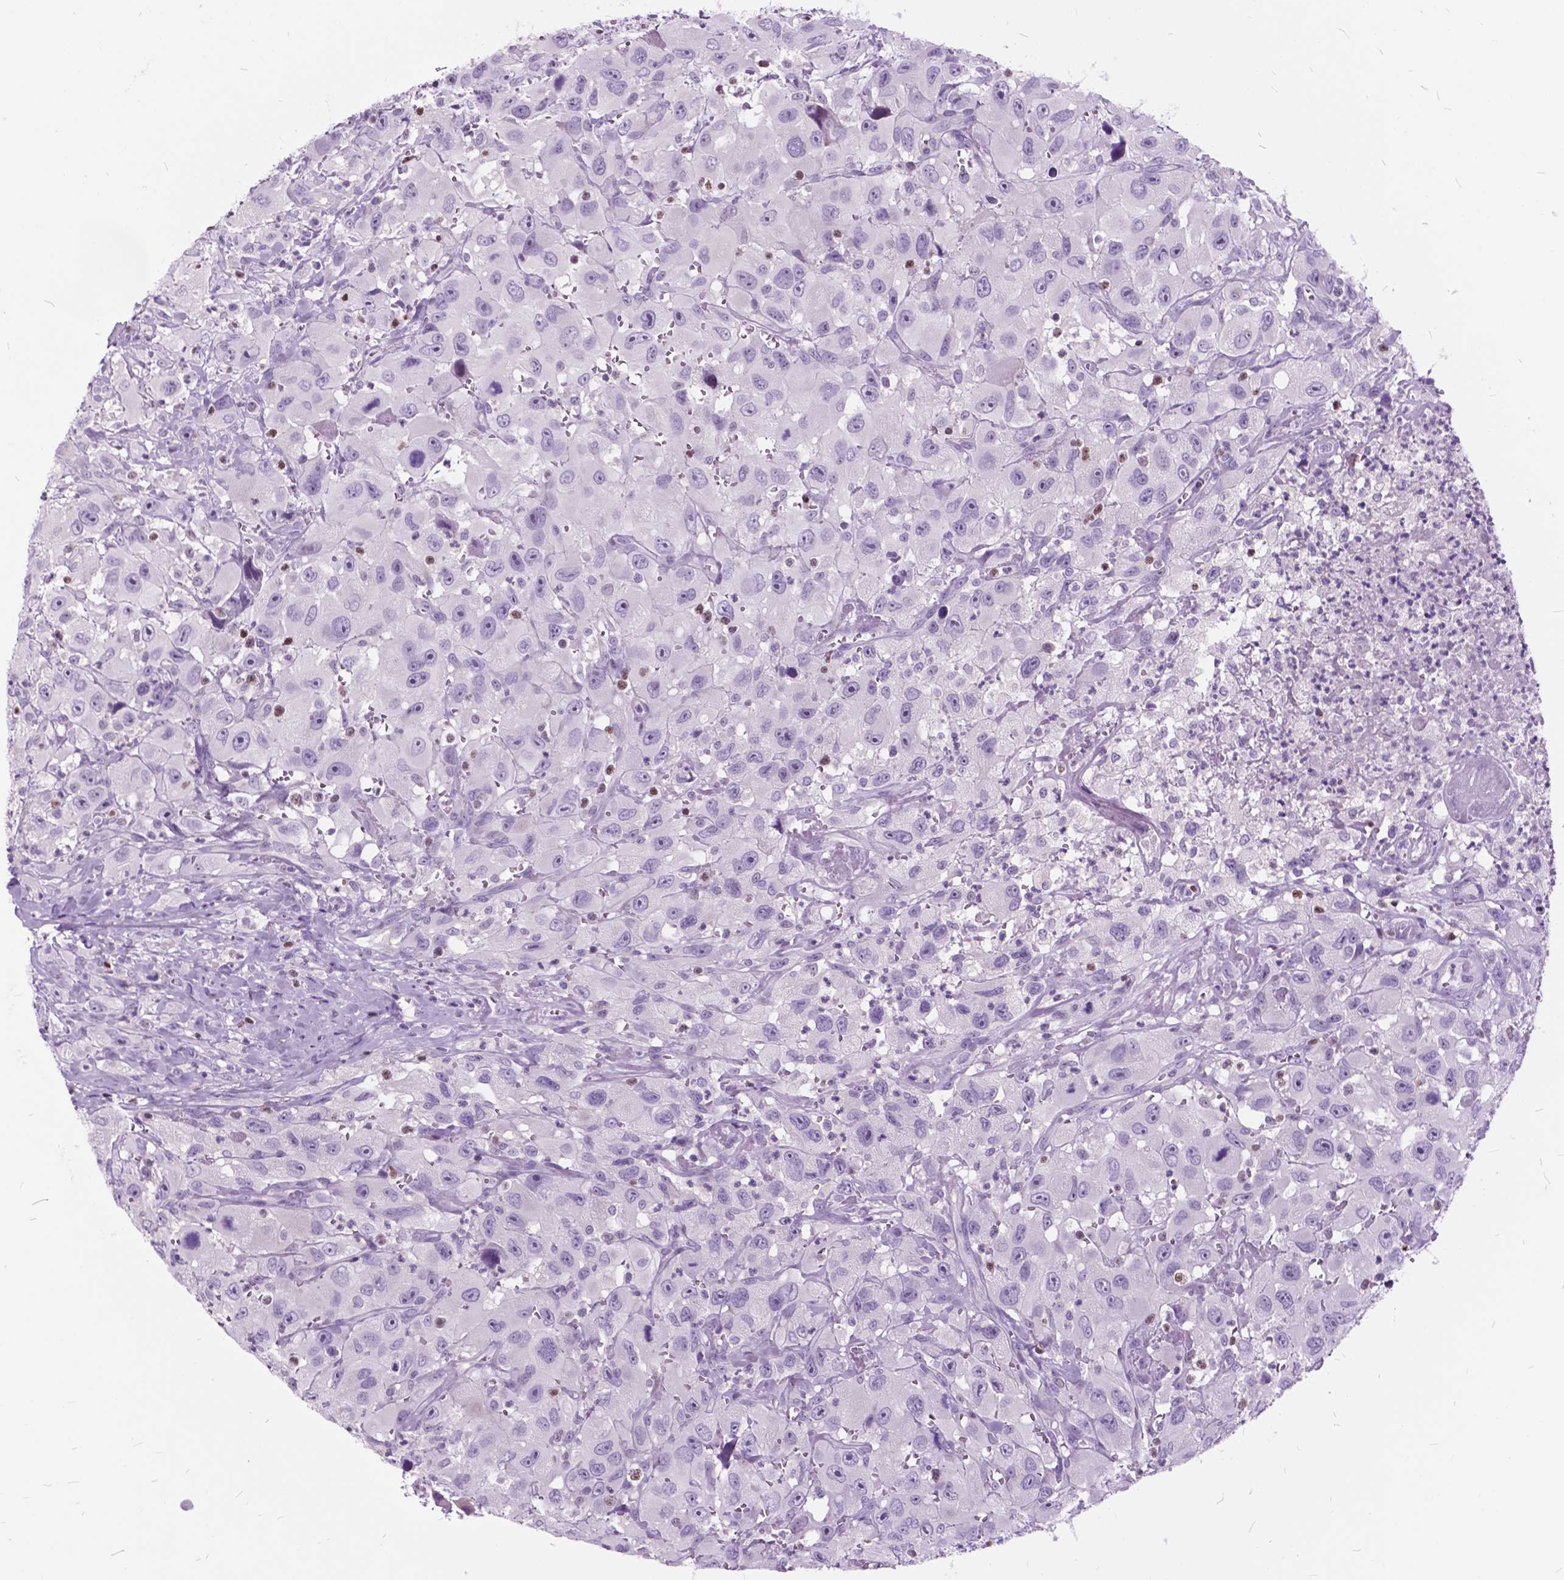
{"staining": {"intensity": "negative", "quantity": "none", "location": "none"}, "tissue": "head and neck cancer", "cell_type": "Tumor cells", "image_type": "cancer", "snomed": [{"axis": "morphology", "description": "Squamous cell carcinoma, NOS"}, {"axis": "morphology", "description": "Squamous cell carcinoma, metastatic, NOS"}, {"axis": "topography", "description": "Oral tissue"}, {"axis": "topography", "description": "Head-Neck"}], "caption": "A high-resolution photomicrograph shows IHC staining of squamous cell carcinoma (head and neck), which reveals no significant expression in tumor cells.", "gene": "SP140", "patient": {"sex": "female", "age": 85}}